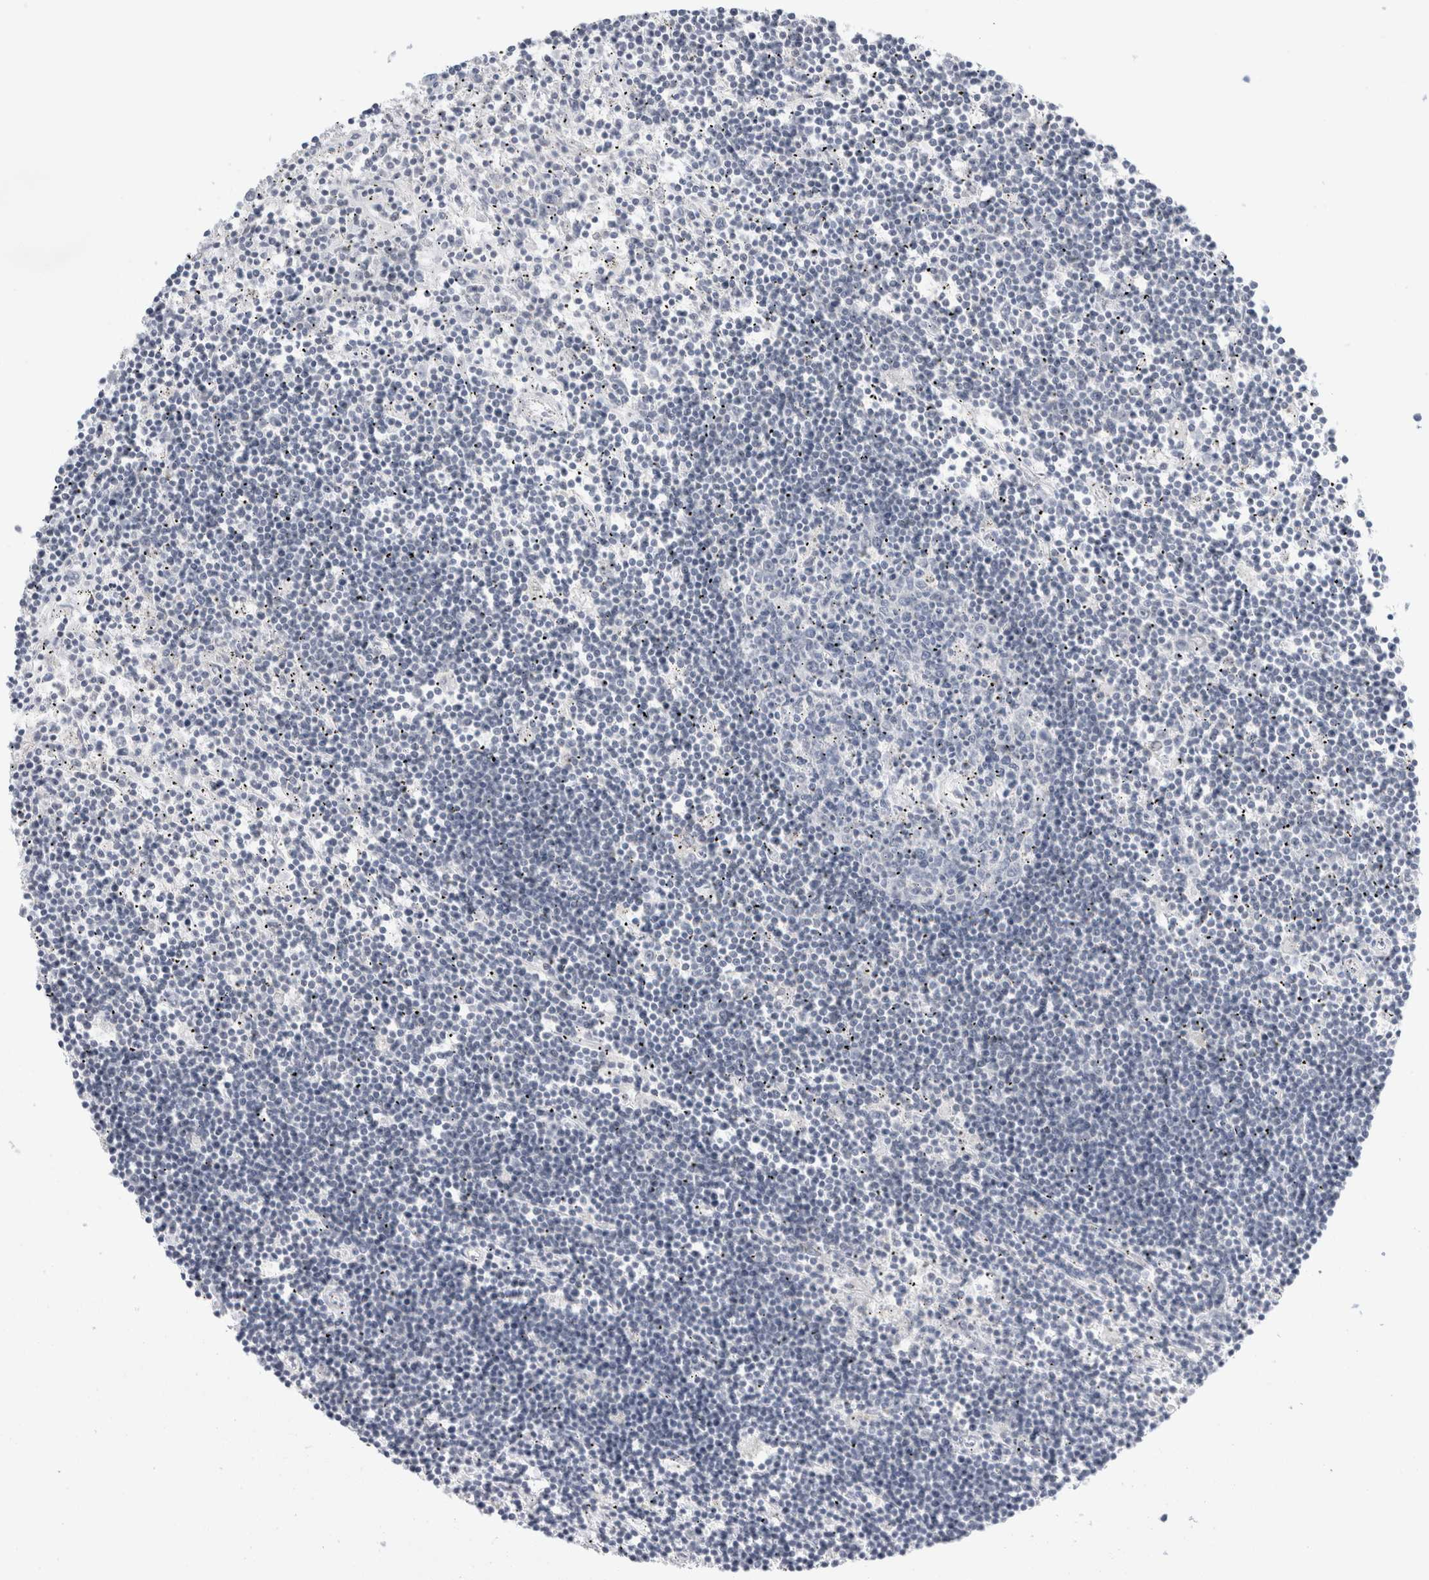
{"staining": {"intensity": "negative", "quantity": "none", "location": "none"}, "tissue": "lymphoma", "cell_type": "Tumor cells", "image_type": "cancer", "snomed": [{"axis": "morphology", "description": "Malignant lymphoma, non-Hodgkin's type, Low grade"}, {"axis": "topography", "description": "Spleen"}], "caption": "Immunohistochemistry (IHC) of human lymphoma shows no staining in tumor cells.", "gene": "SLC22A12", "patient": {"sex": "male", "age": 76}}